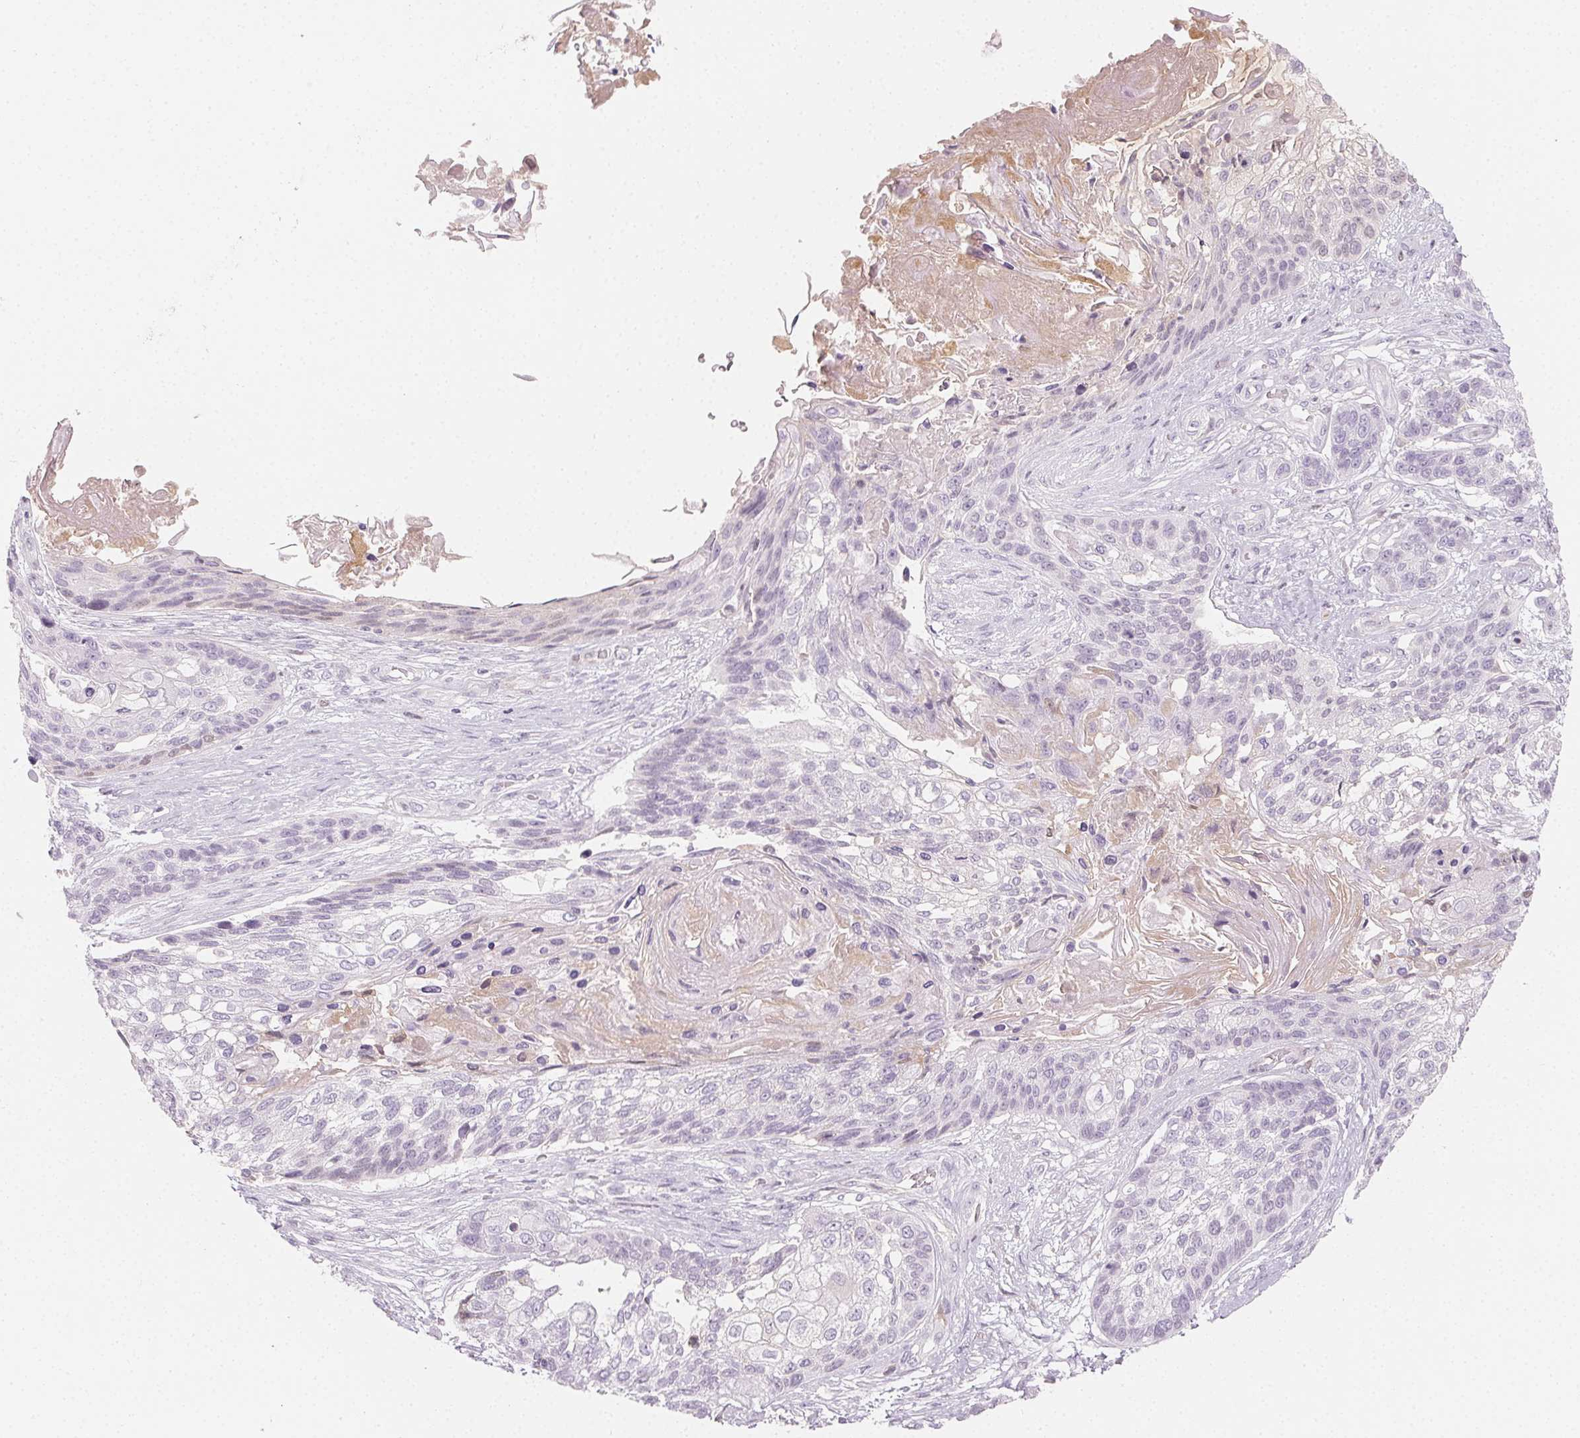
{"staining": {"intensity": "negative", "quantity": "none", "location": "none"}, "tissue": "lung cancer", "cell_type": "Tumor cells", "image_type": "cancer", "snomed": [{"axis": "morphology", "description": "Squamous cell carcinoma, NOS"}, {"axis": "topography", "description": "Lung"}], "caption": "Protein analysis of lung cancer displays no significant positivity in tumor cells.", "gene": "AFM", "patient": {"sex": "male", "age": 69}}